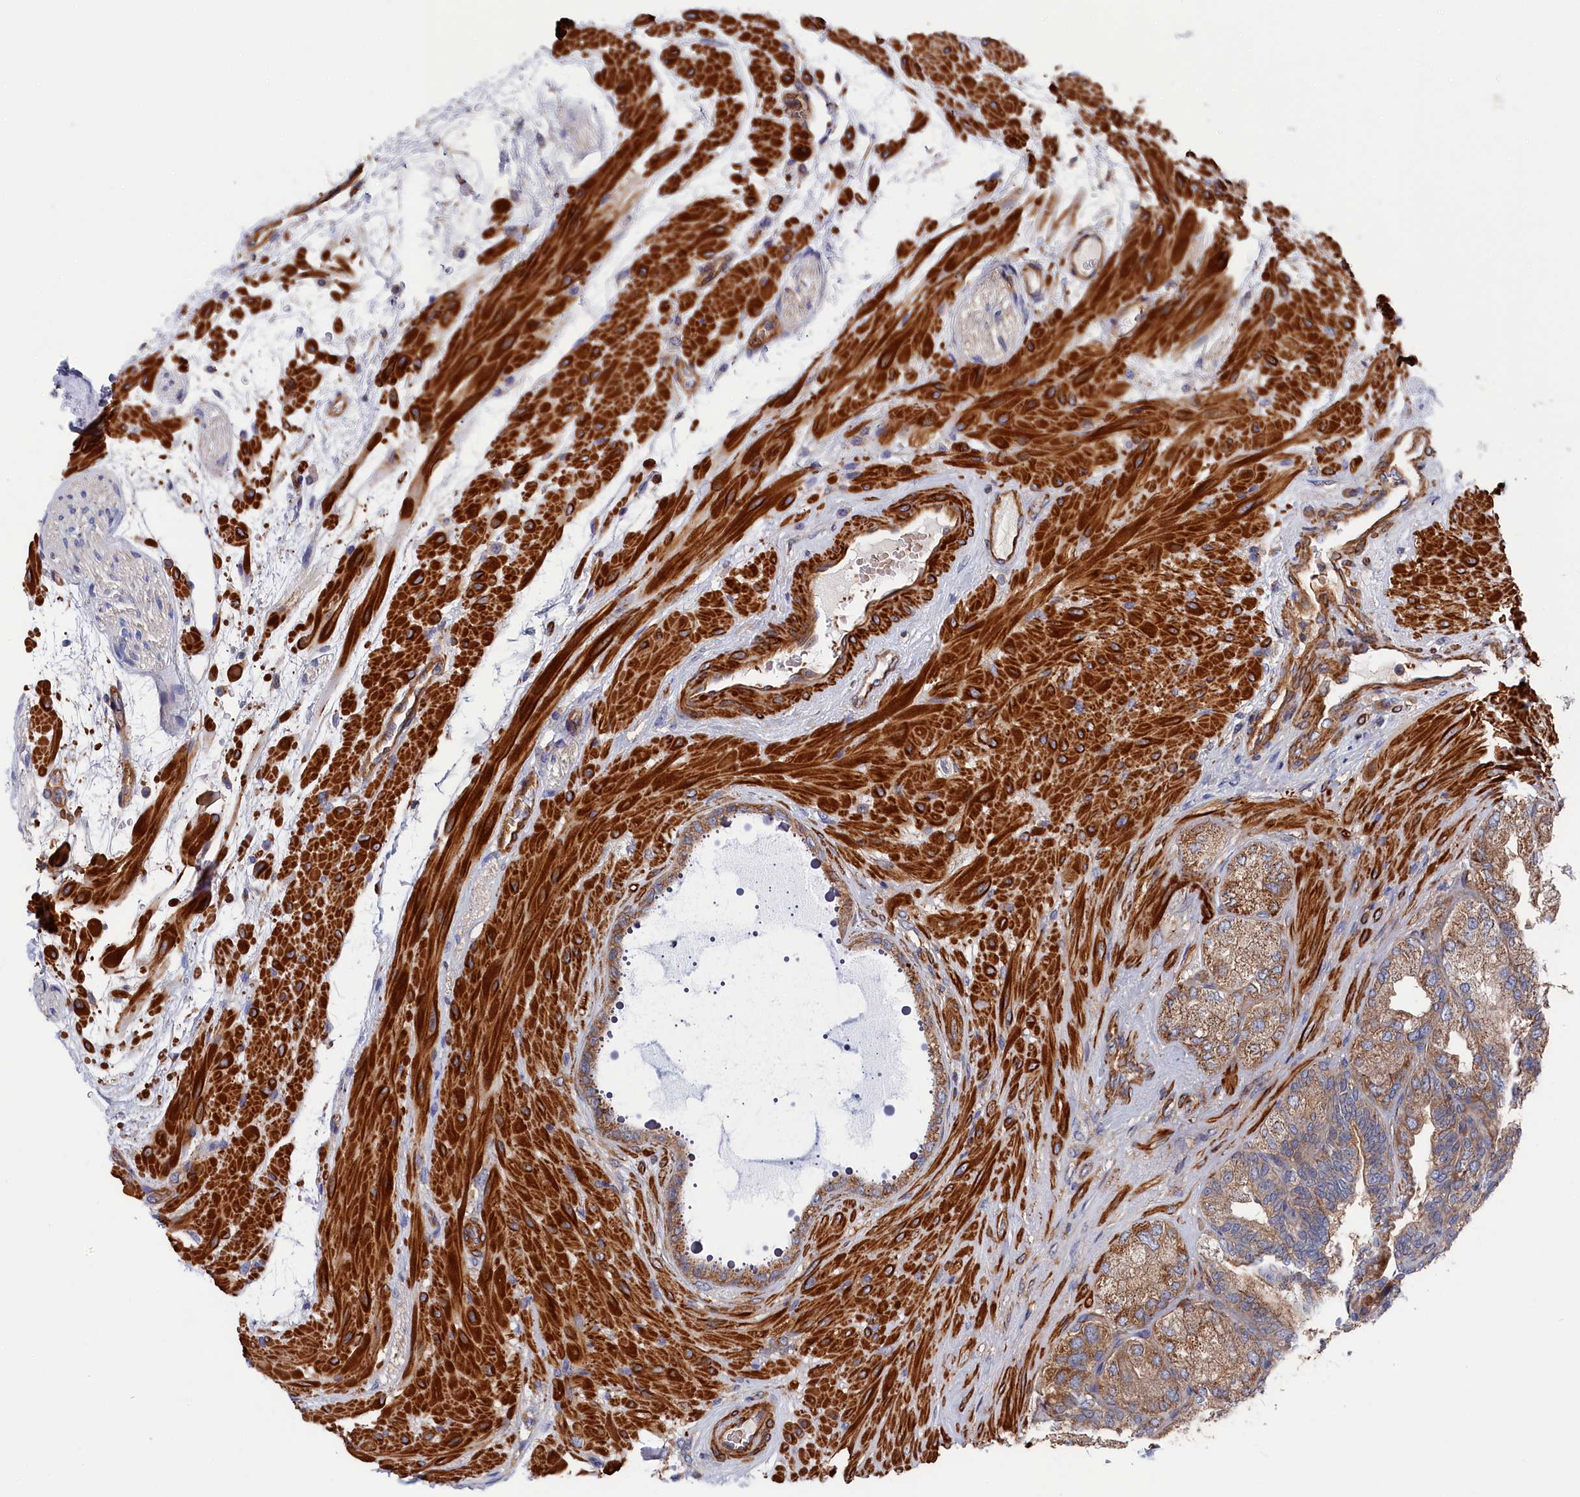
{"staining": {"intensity": "moderate", "quantity": ">75%", "location": "cytoplasmic/membranous"}, "tissue": "seminal vesicle", "cell_type": "Glandular cells", "image_type": "normal", "snomed": [{"axis": "morphology", "description": "Normal tissue, NOS"}, {"axis": "topography", "description": "Seminal veicle"}, {"axis": "topography", "description": "Peripheral nerve tissue"}], "caption": "Immunohistochemical staining of benign human seminal vesicle demonstrates moderate cytoplasmic/membranous protein positivity in about >75% of glandular cells.", "gene": "LDHD", "patient": {"sex": "male", "age": 63}}